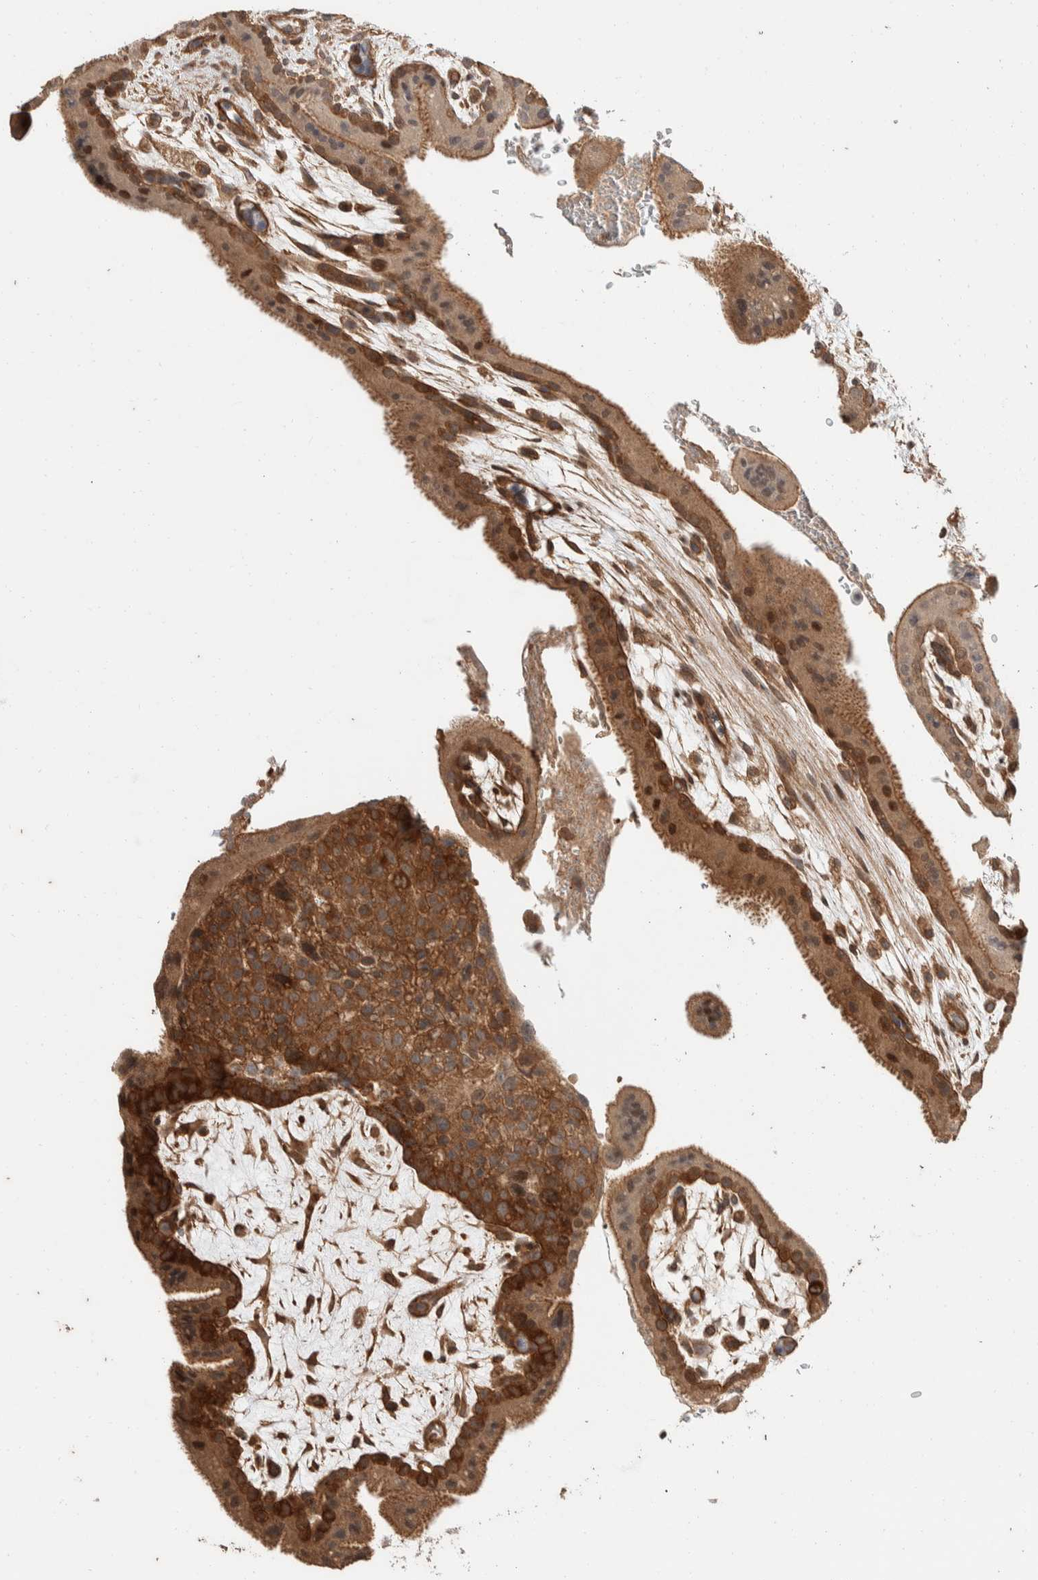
{"staining": {"intensity": "strong", "quantity": ">75%", "location": "cytoplasmic/membranous"}, "tissue": "placenta", "cell_type": "Decidual cells", "image_type": "normal", "snomed": [{"axis": "morphology", "description": "Normal tissue, NOS"}, {"axis": "topography", "description": "Placenta"}], "caption": "This image demonstrates immunohistochemistry (IHC) staining of normal human placenta, with high strong cytoplasmic/membranous staining in about >75% of decidual cells.", "gene": "ERC1", "patient": {"sex": "female", "age": 35}}